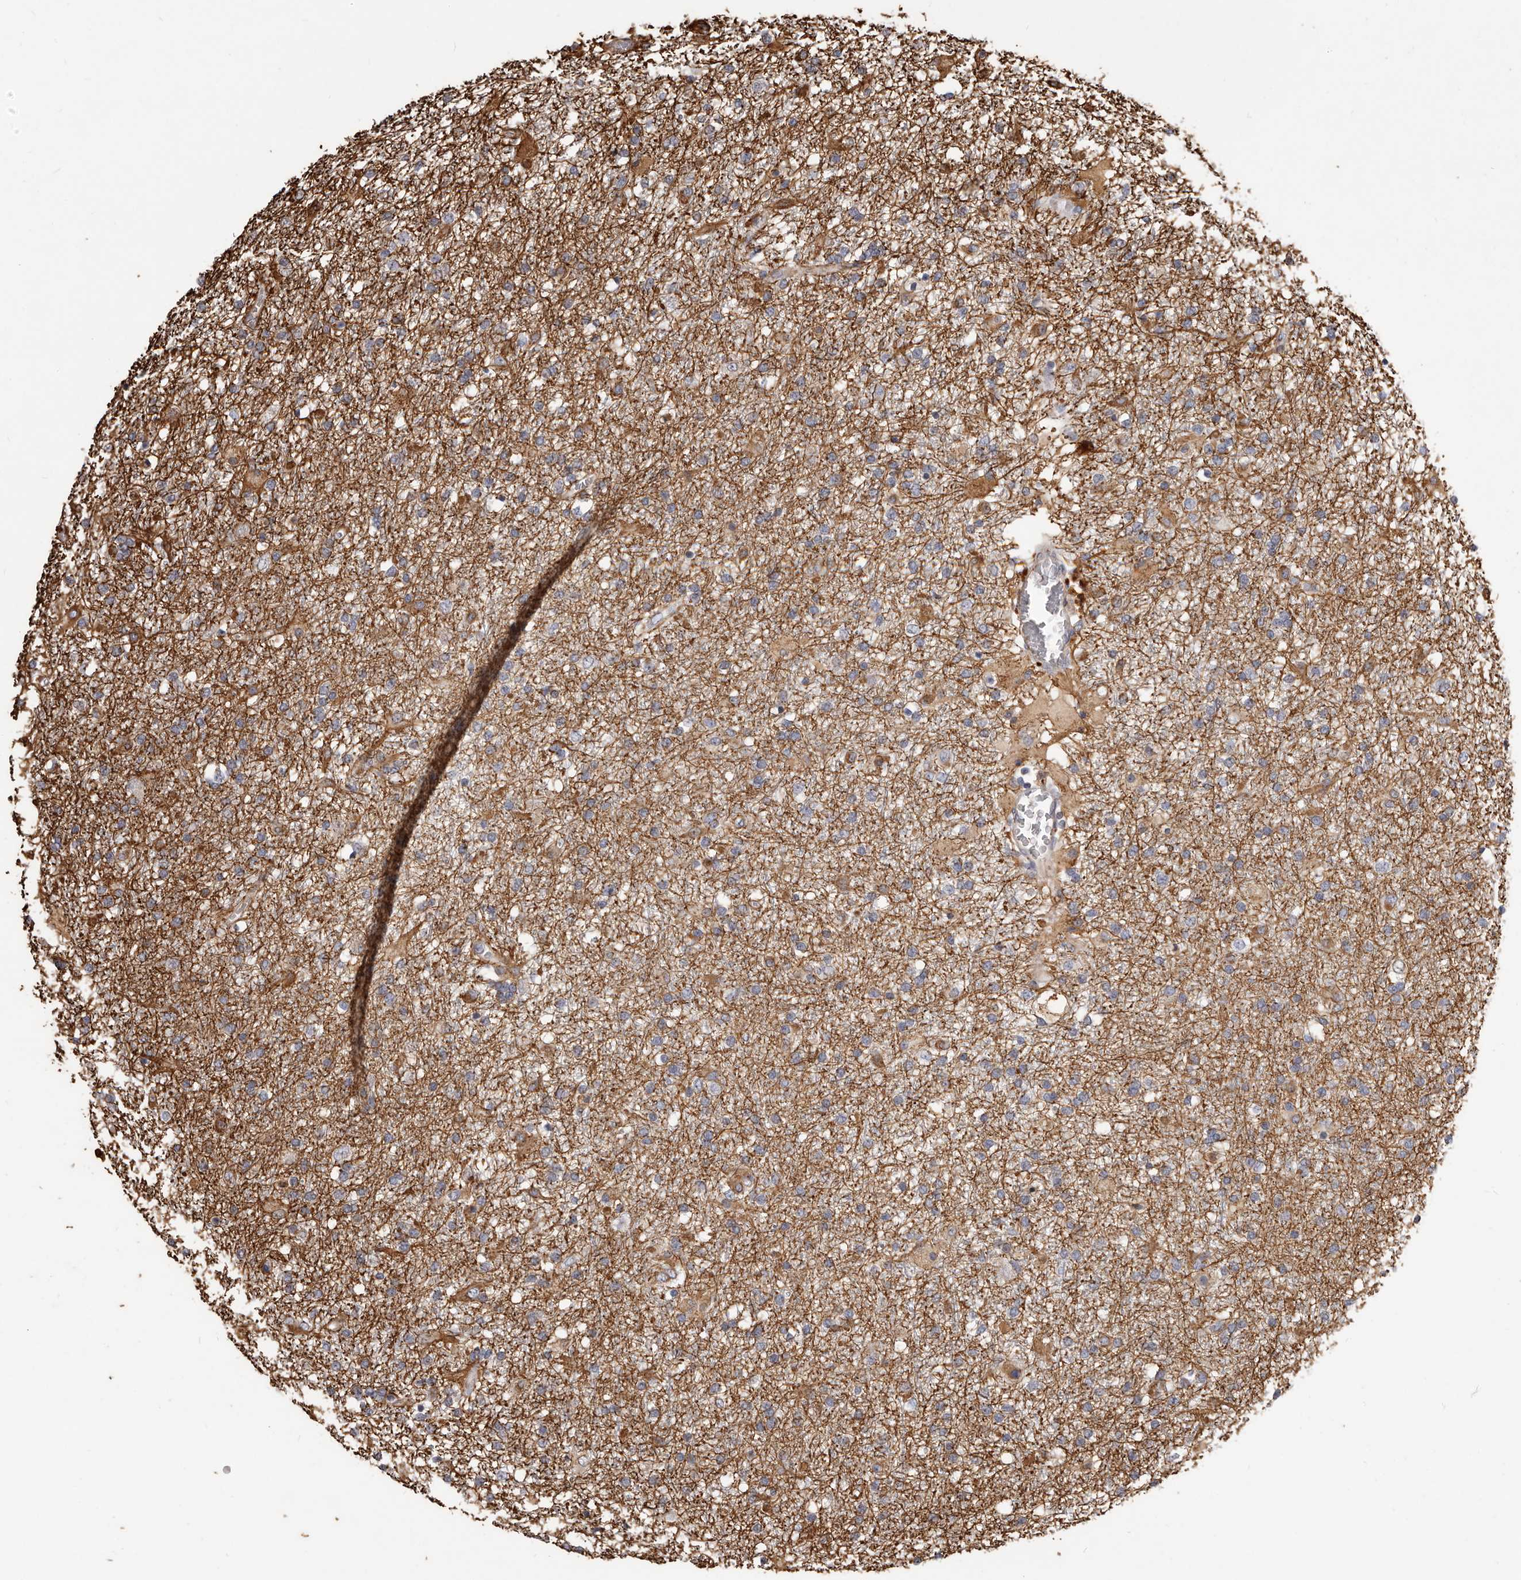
{"staining": {"intensity": "moderate", "quantity": ">75%", "location": "cytoplasmic/membranous"}, "tissue": "glioma", "cell_type": "Tumor cells", "image_type": "cancer", "snomed": [{"axis": "morphology", "description": "Glioma, malignant, Low grade"}, {"axis": "topography", "description": "Brain"}], "caption": "Glioma tissue demonstrates moderate cytoplasmic/membranous expression in about >75% of tumor cells", "gene": "ALPK1", "patient": {"sex": "male", "age": 65}}